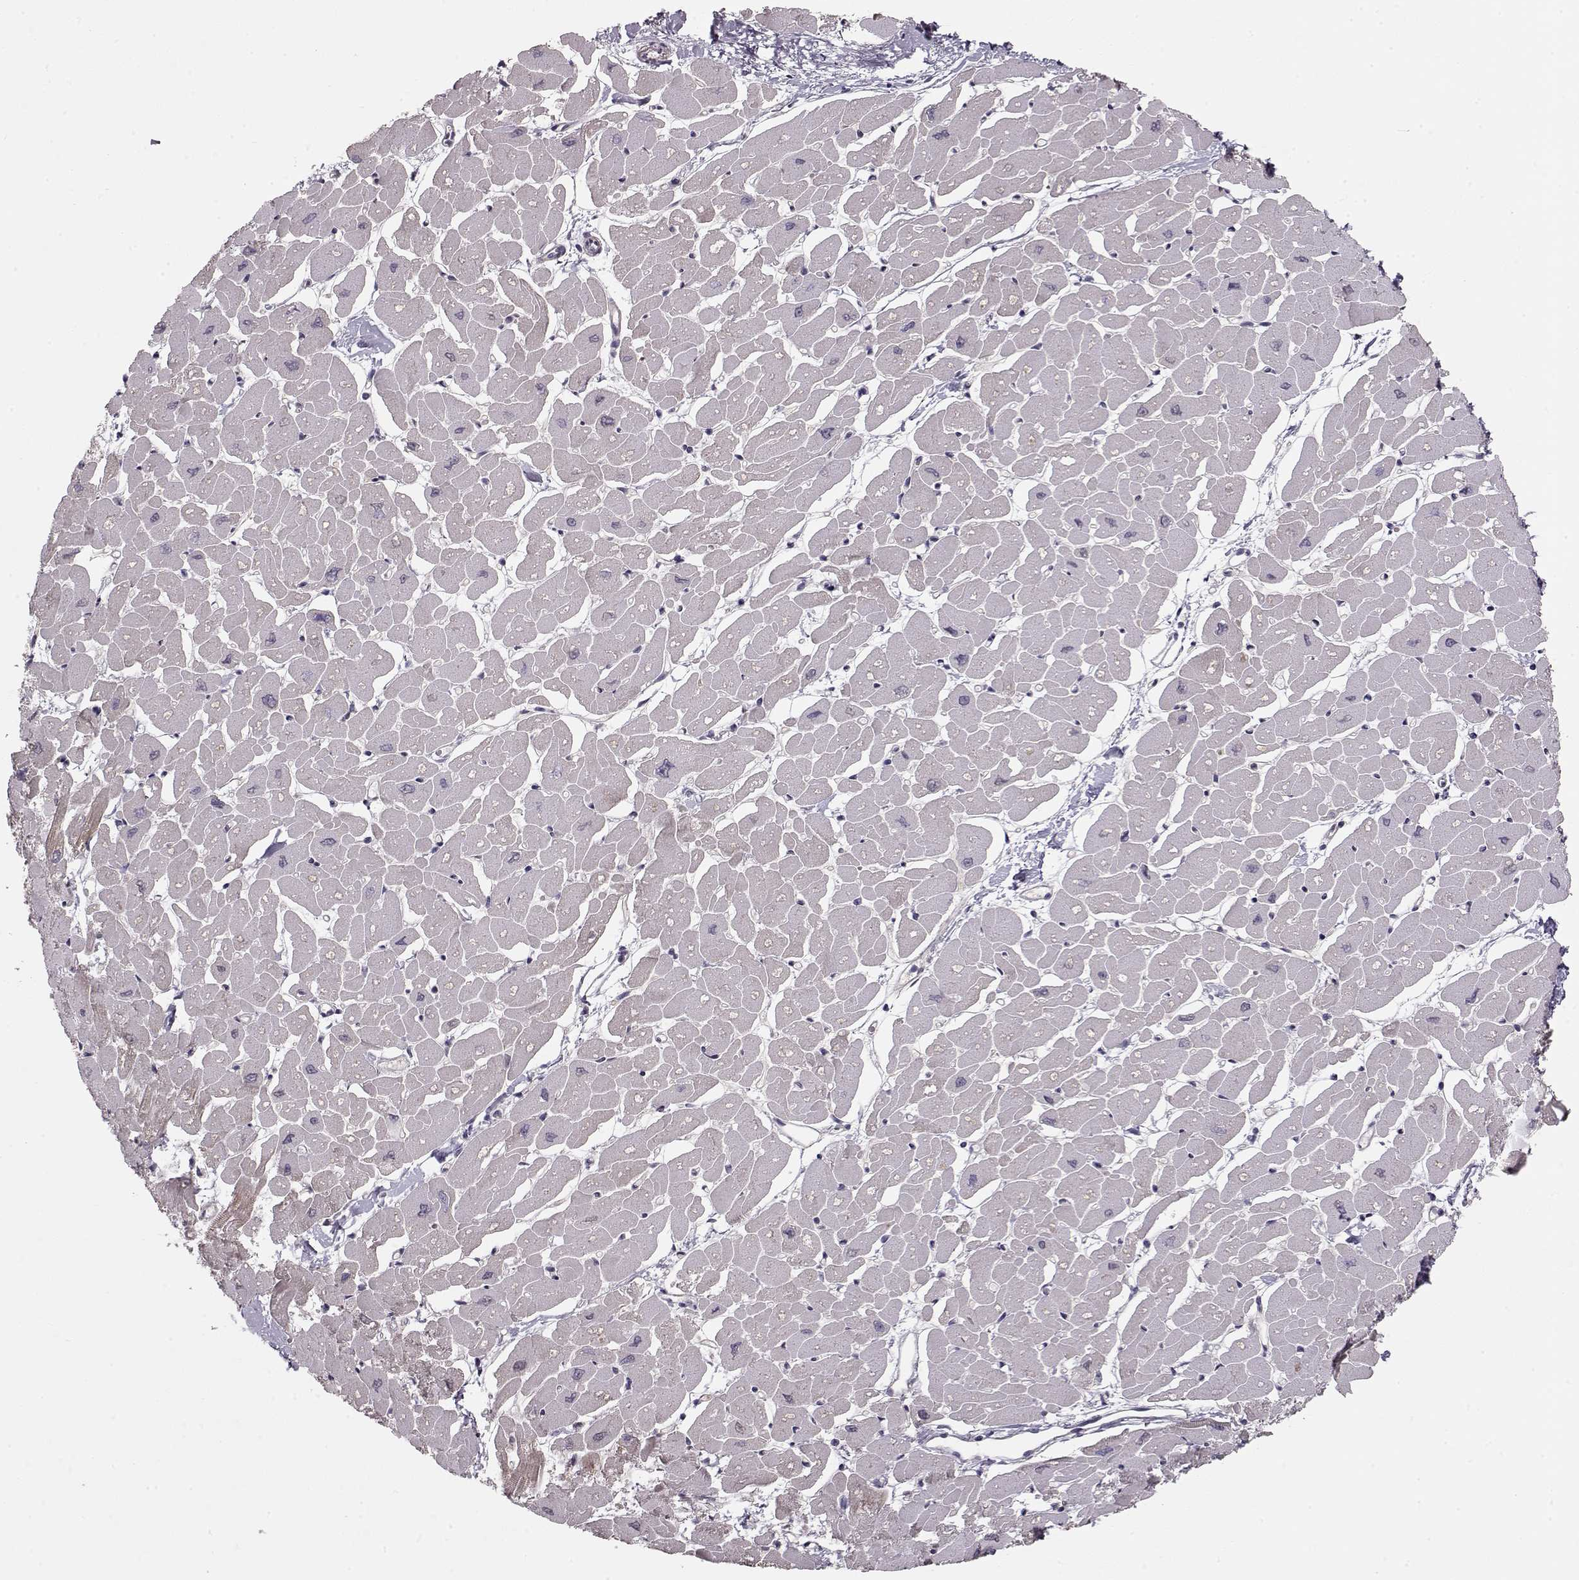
{"staining": {"intensity": "weak", "quantity": "<25%", "location": "cytoplasmic/membranous"}, "tissue": "heart muscle", "cell_type": "Cardiomyocytes", "image_type": "normal", "snomed": [{"axis": "morphology", "description": "Normal tissue, NOS"}, {"axis": "topography", "description": "Heart"}], "caption": "An IHC histopathology image of unremarkable heart muscle is shown. There is no staining in cardiomyocytes of heart muscle. Nuclei are stained in blue.", "gene": "PCP4", "patient": {"sex": "male", "age": 57}}